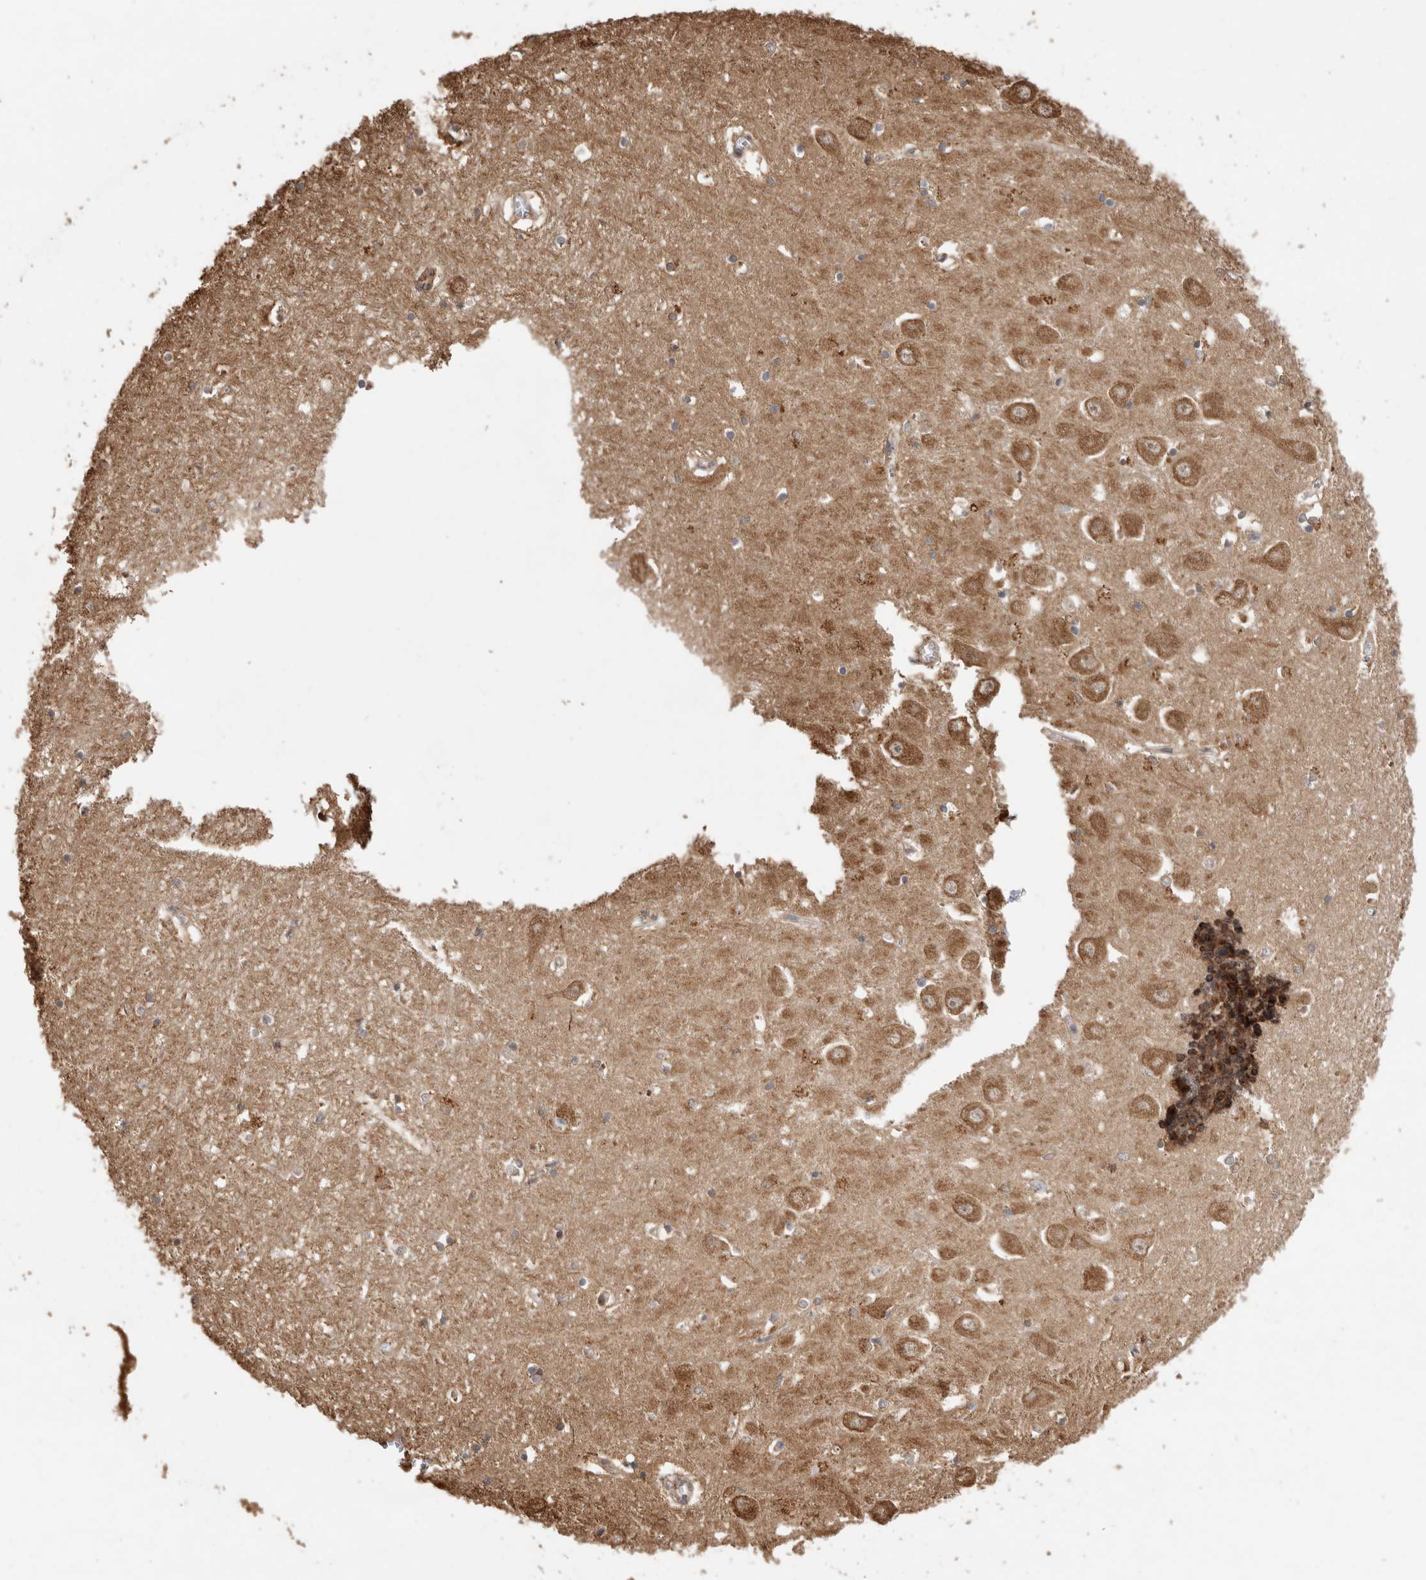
{"staining": {"intensity": "moderate", "quantity": "<25%", "location": "cytoplasmic/membranous"}, "tissue": "hippocampus", "cell_type": "Glial cells", "image_type": "normal", "snomed": [{"axis": "morphology", "description": "Normal tissue, NOS"}, {"axis": "topography", "description": "Hippocampus"}], "caption": "Protein staining demonstrates moderate cytoplasmic/membranous positivity in about <25% of glial cells in benign hippocampus. The staining was performed using DAB to visualize the protein expression in brown, while the nuclei were stained in blue with hematoxylin (Magnification: 20x).", "gene": "IMMP2L", "patient": {"sex": "male", "age": 70}}